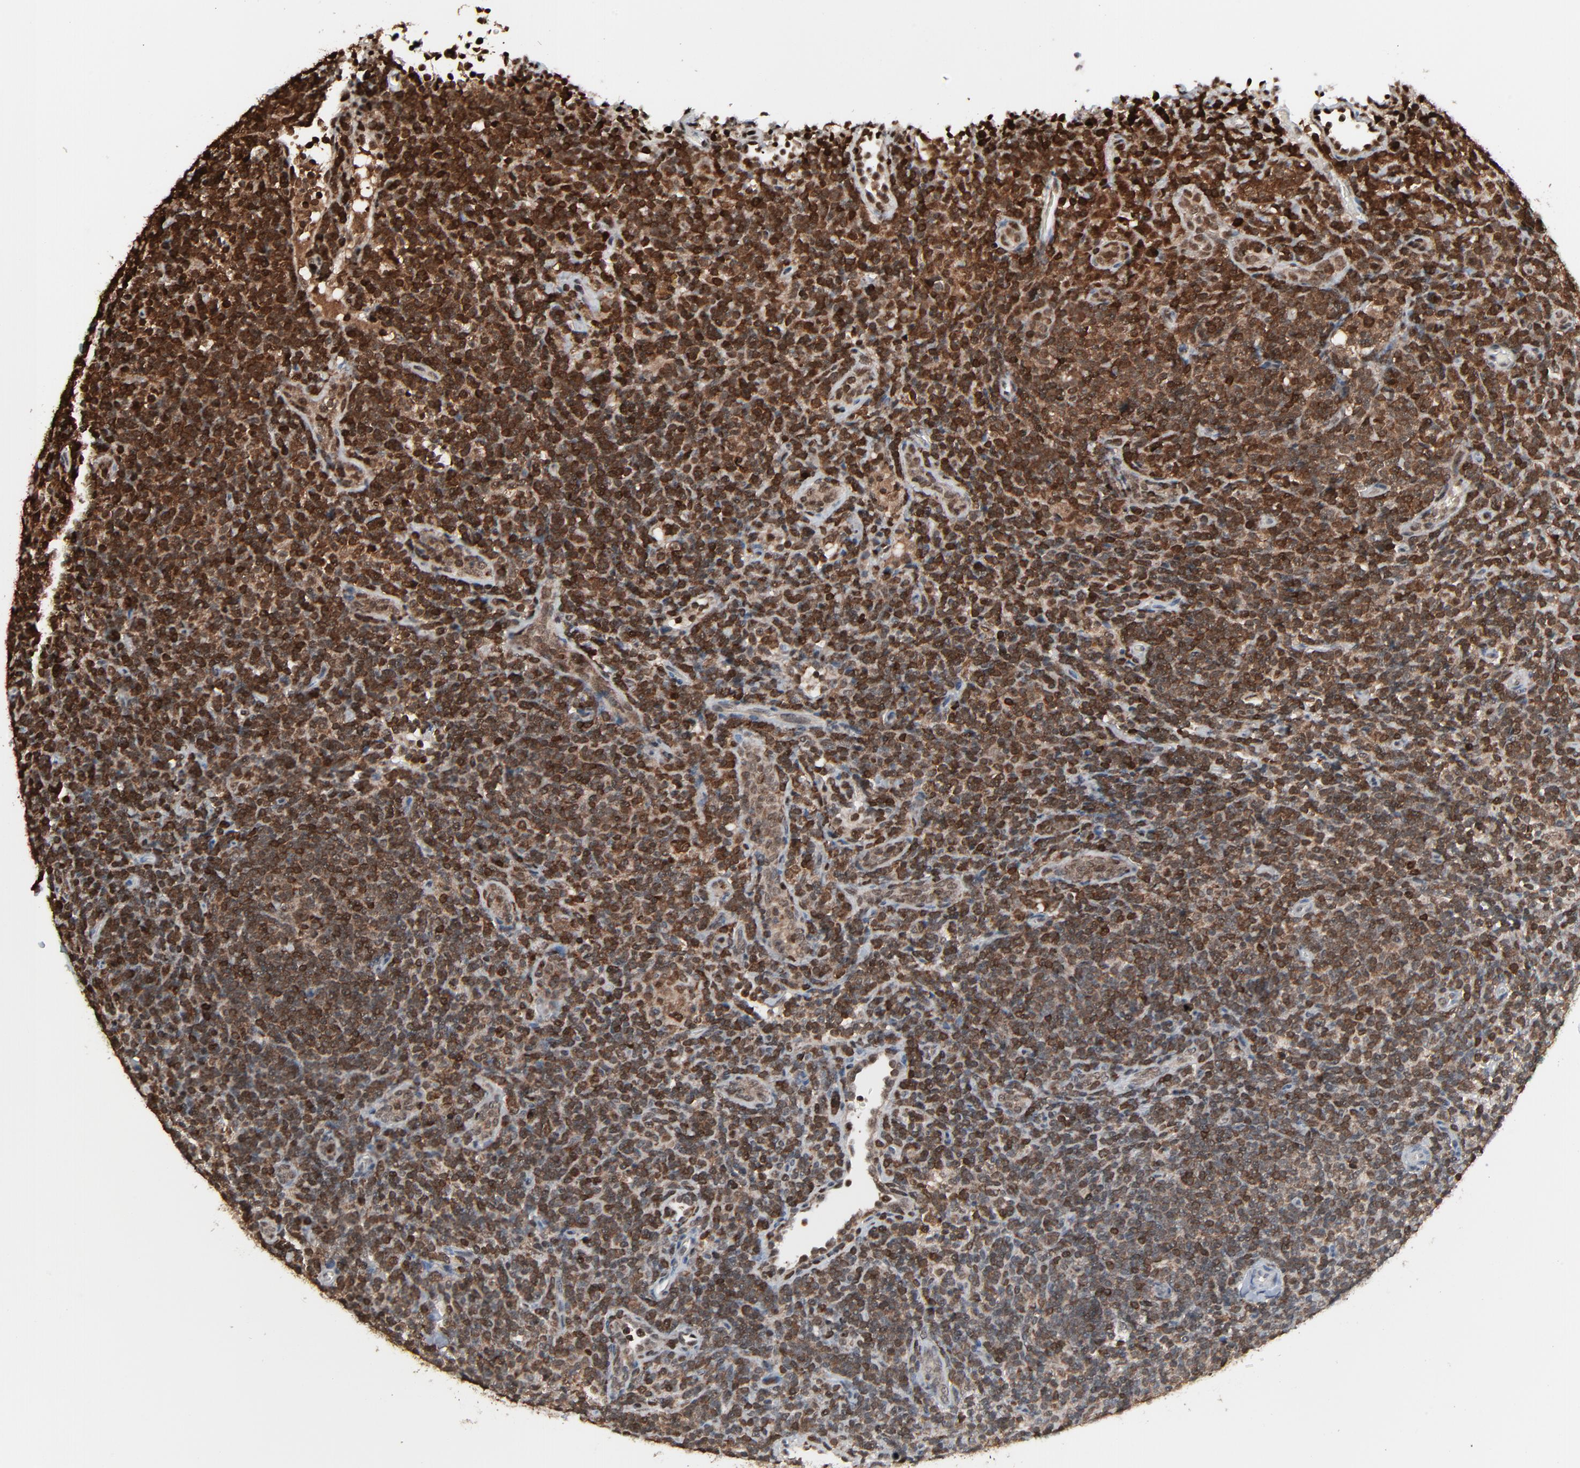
{"staining": {"intensity": "strong", "quantity": ">75%", "location": "nuclear"}, "tissue": "lymphoma", "cell_type": "Tumor cells", "image_type": "cancer", "snomed": [{"axis": "morphology", "description": "Malignant lymphoma, non-Hodgkin's type, Low grade"}, {"axis": "topography", "description": "Lymph node"}], "caption": "A high amount of strong nuclear positivity is identified in about >75% of tumor cells in lymphoma tissue. (Brightfield microscopy of DAB IHC at high magnification).", "gene": "RPS6KA3", "patient": {"sex": "female", "age": 76}}